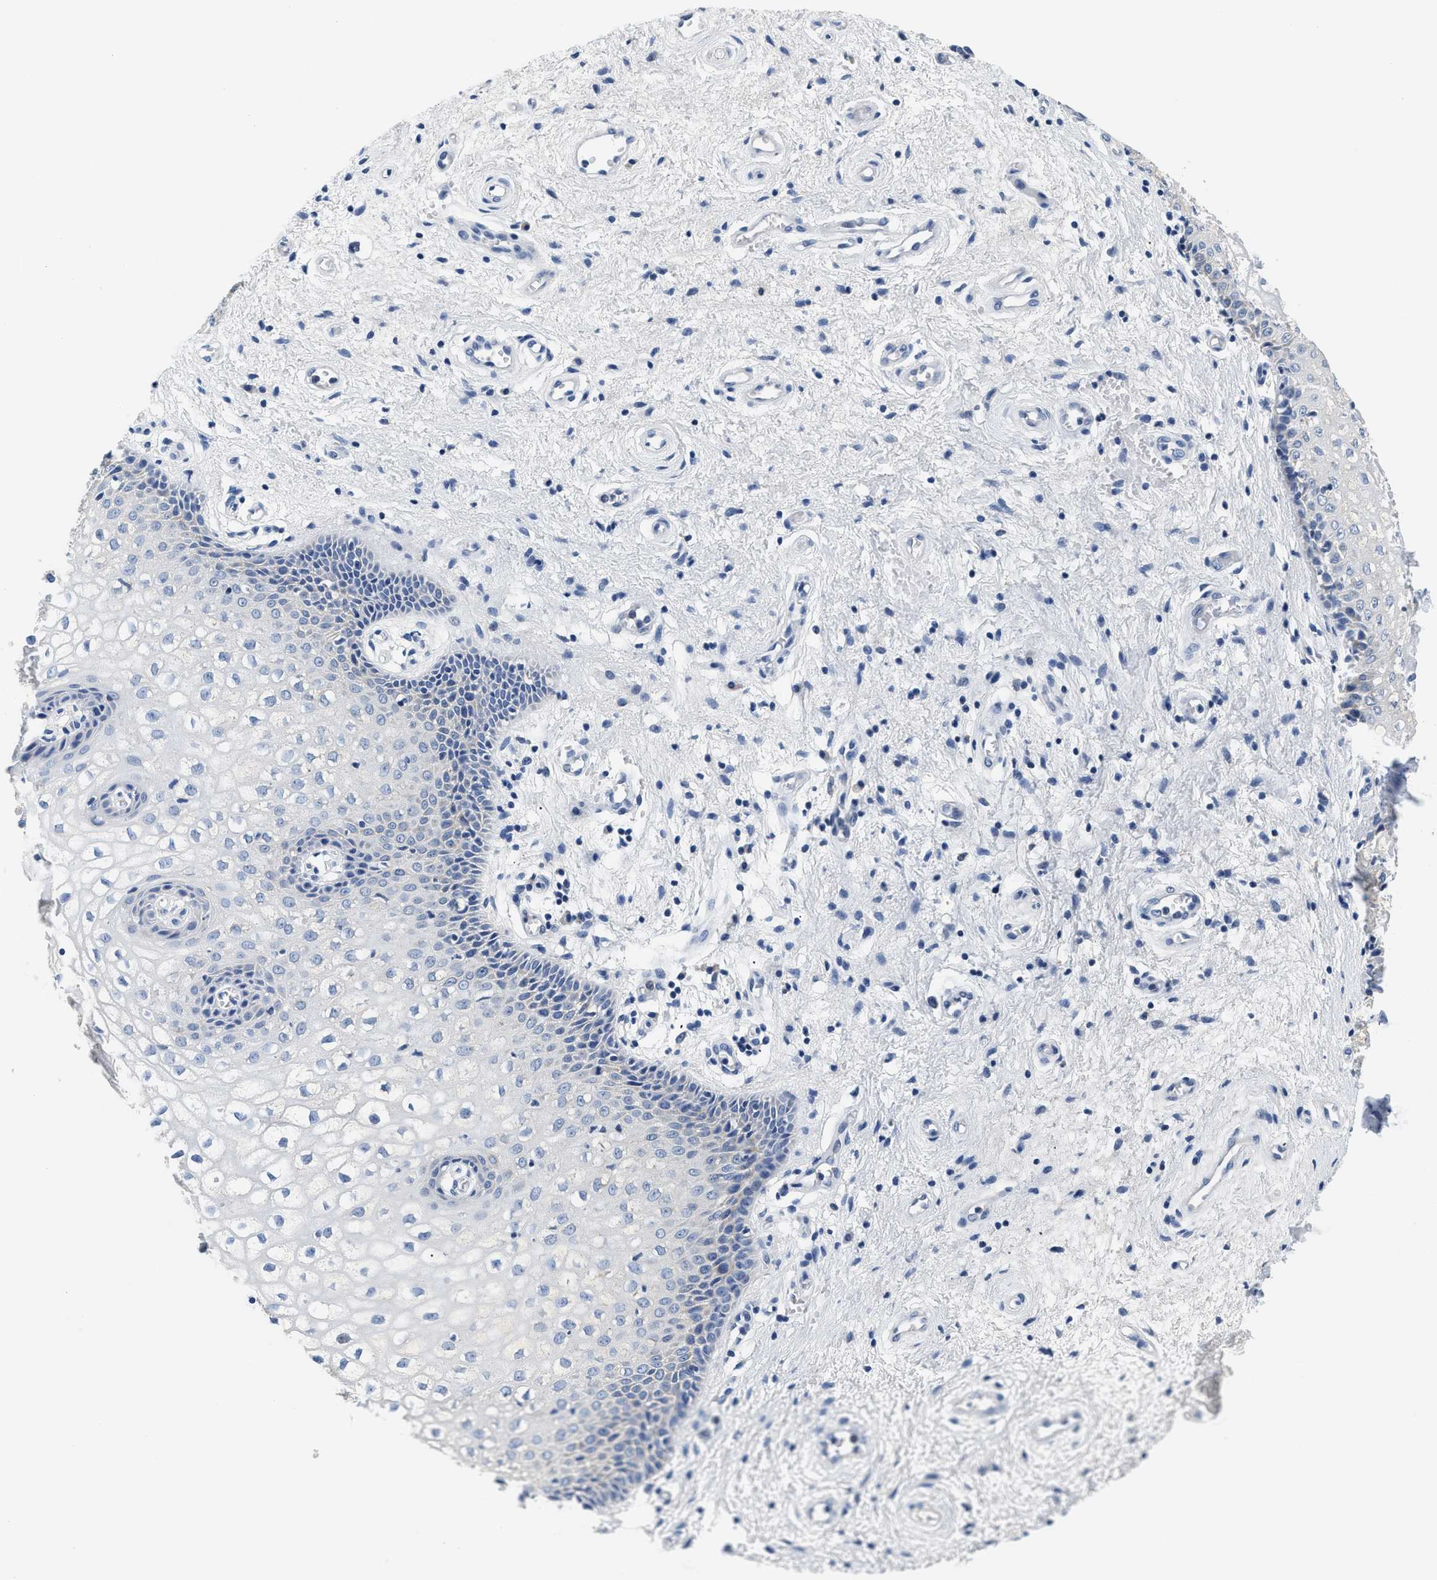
{"staining": {"intensity": "negative", "quantity": "none", "location": "none"}, "tissue": "vagina", "cell_type": "Squamous epithelial cells", "image_type": "normal", "snomed": [{"axis": "morphology", "description": "Normal tissue, NOS"}, {"axis": "topography", "description": "Vagina"}], "caption": "Vagina was stained to show a protein in brown. There is no significant expression in squamous epithelial cells. (DAB immunohistochemistry, high magnification).", "gene": "PCK2", "patient": {"sex": "female", "age": 34}}